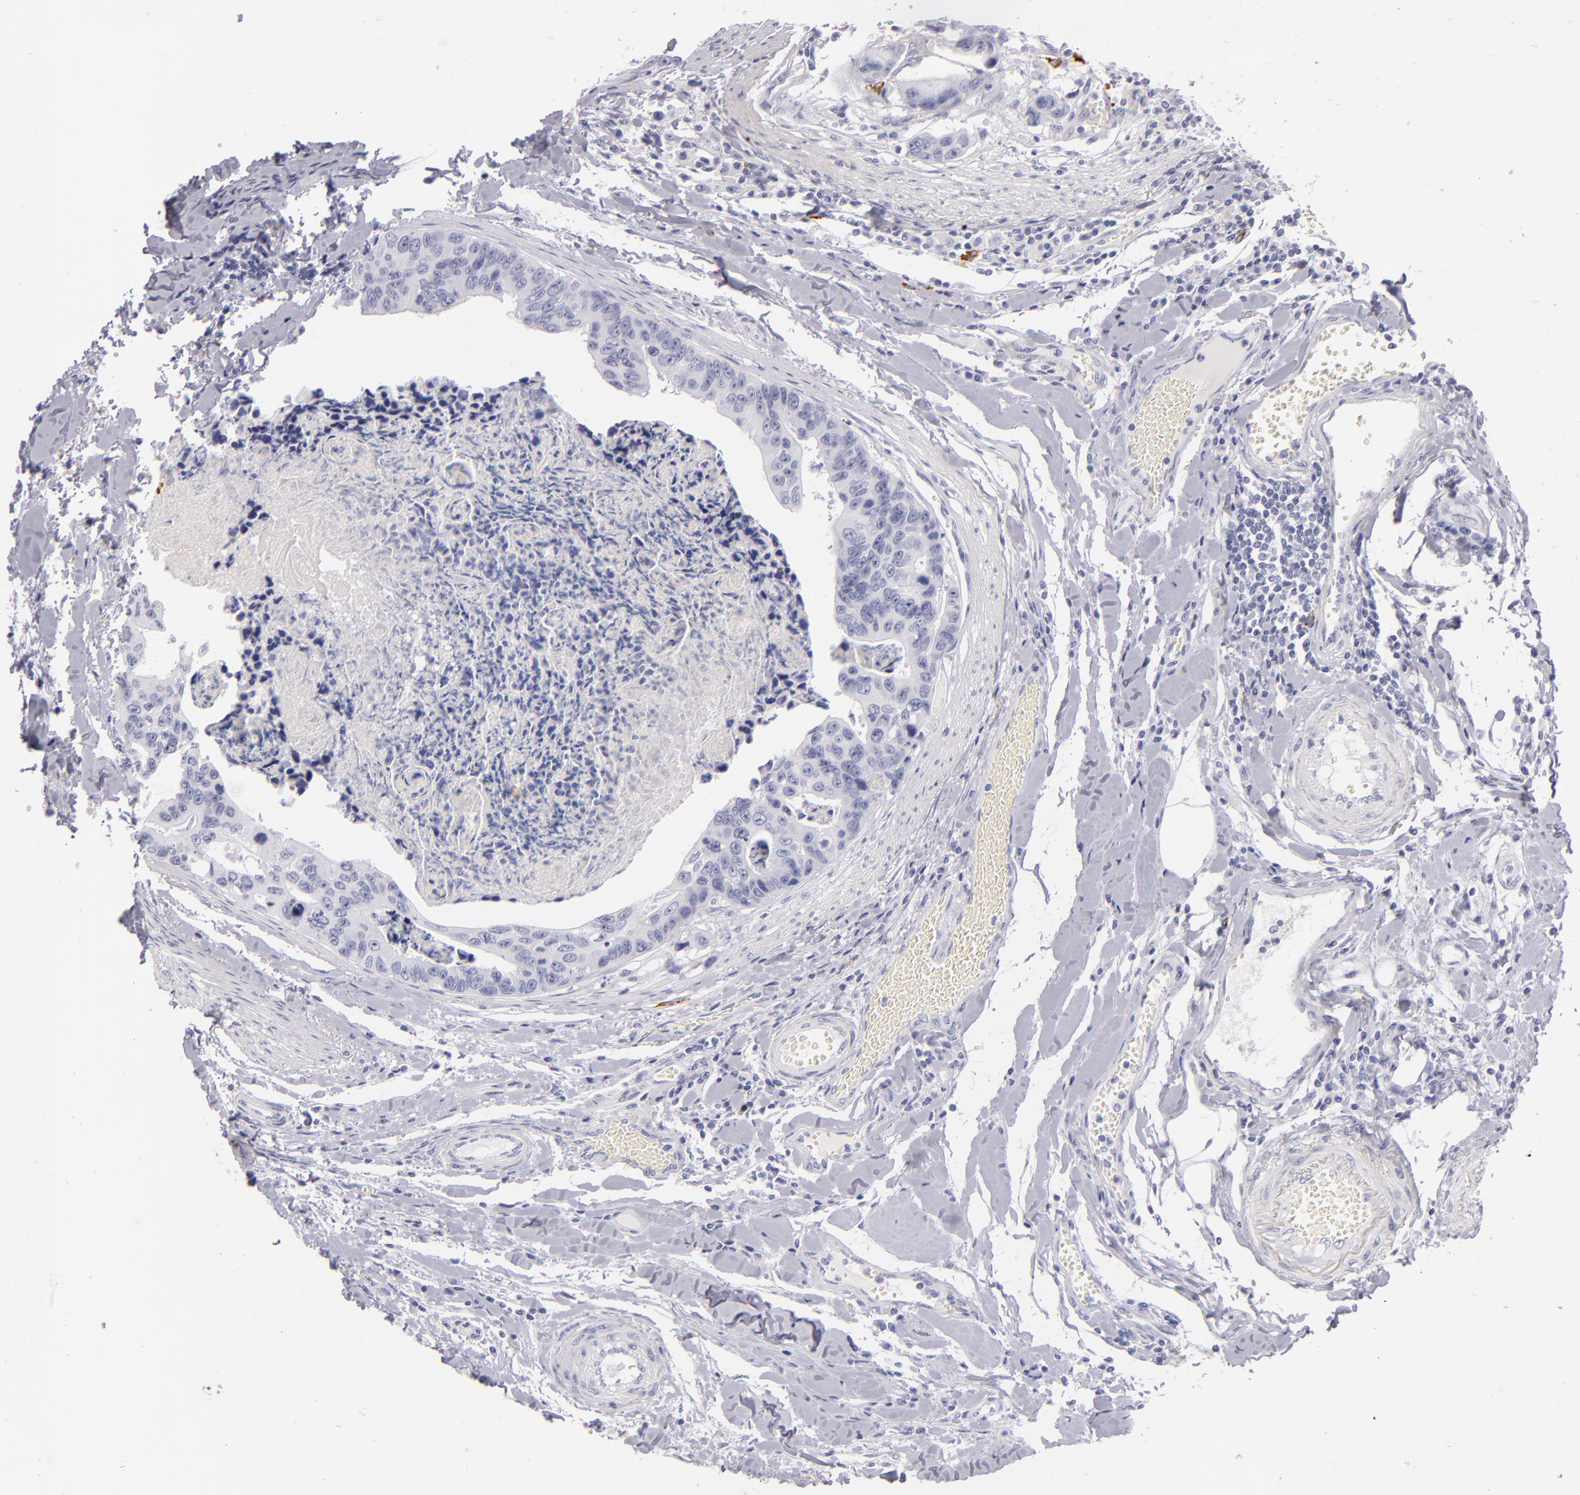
{"staining": {"intensity": "negative", "quantity": "none", "location": "none"}, "tissue": "colorectal cancer", "cell_type": "Tumor cells", "image_type": "cancer", "snomed": [{"axis": "morphology", "description": "Adenocarcinoma, NOS"}, {"axis": "topography", "description": "Colon"}], "caption": "High power microscopy photomicrograph of an IHC histopathology image of colorectal cancer (adenocarcinoma), revealing no significant expression in tumor cells. The staining was performed using DAB to visualize the protein expression in brown, while the nuclei were stained in blue with hematoxylin (Magnification: 20x).", "gene": "CD207", "patient": {"sex": "female", "age": 86}}